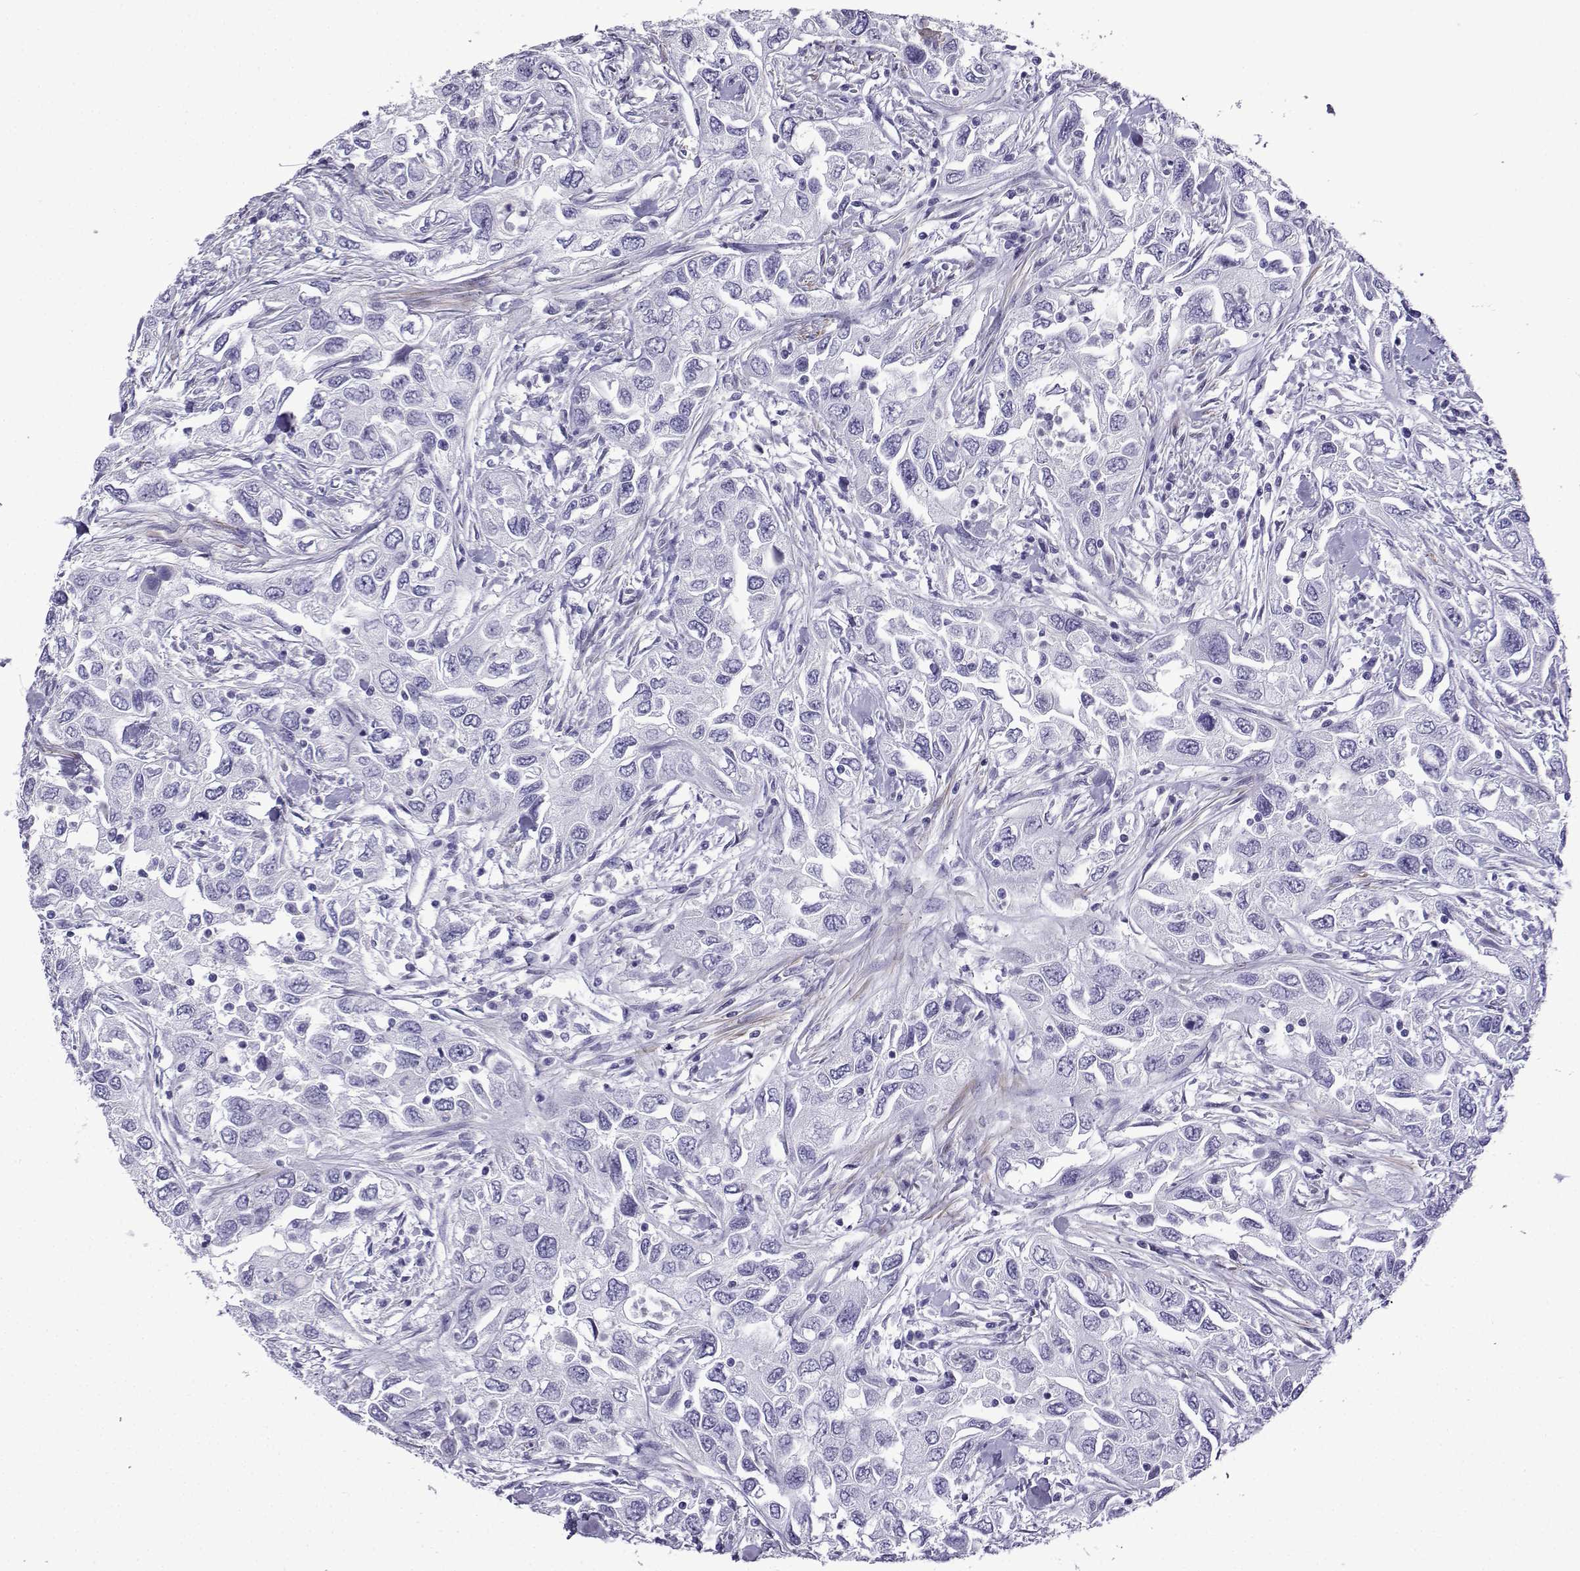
{"staining": {"intensity": "negative", "quantity": "none", "location": "none"}, "tissue": "urothelial cancer", "cell_type": "Tumor cells", "image_type": "cancer", "snomed": [{"axis": "morphology", "description": "Urothelial carcinoma, High grade"}, {"axis": "topography", "description": "Urinary bladder"}], "caption": "This is an immunohistochemistry (IHC) histopathology image of urothelial cancer. There is no staining in tumor cells.", "gene": "KCNF1", "patient": {"sex": "male", "age": 76}}